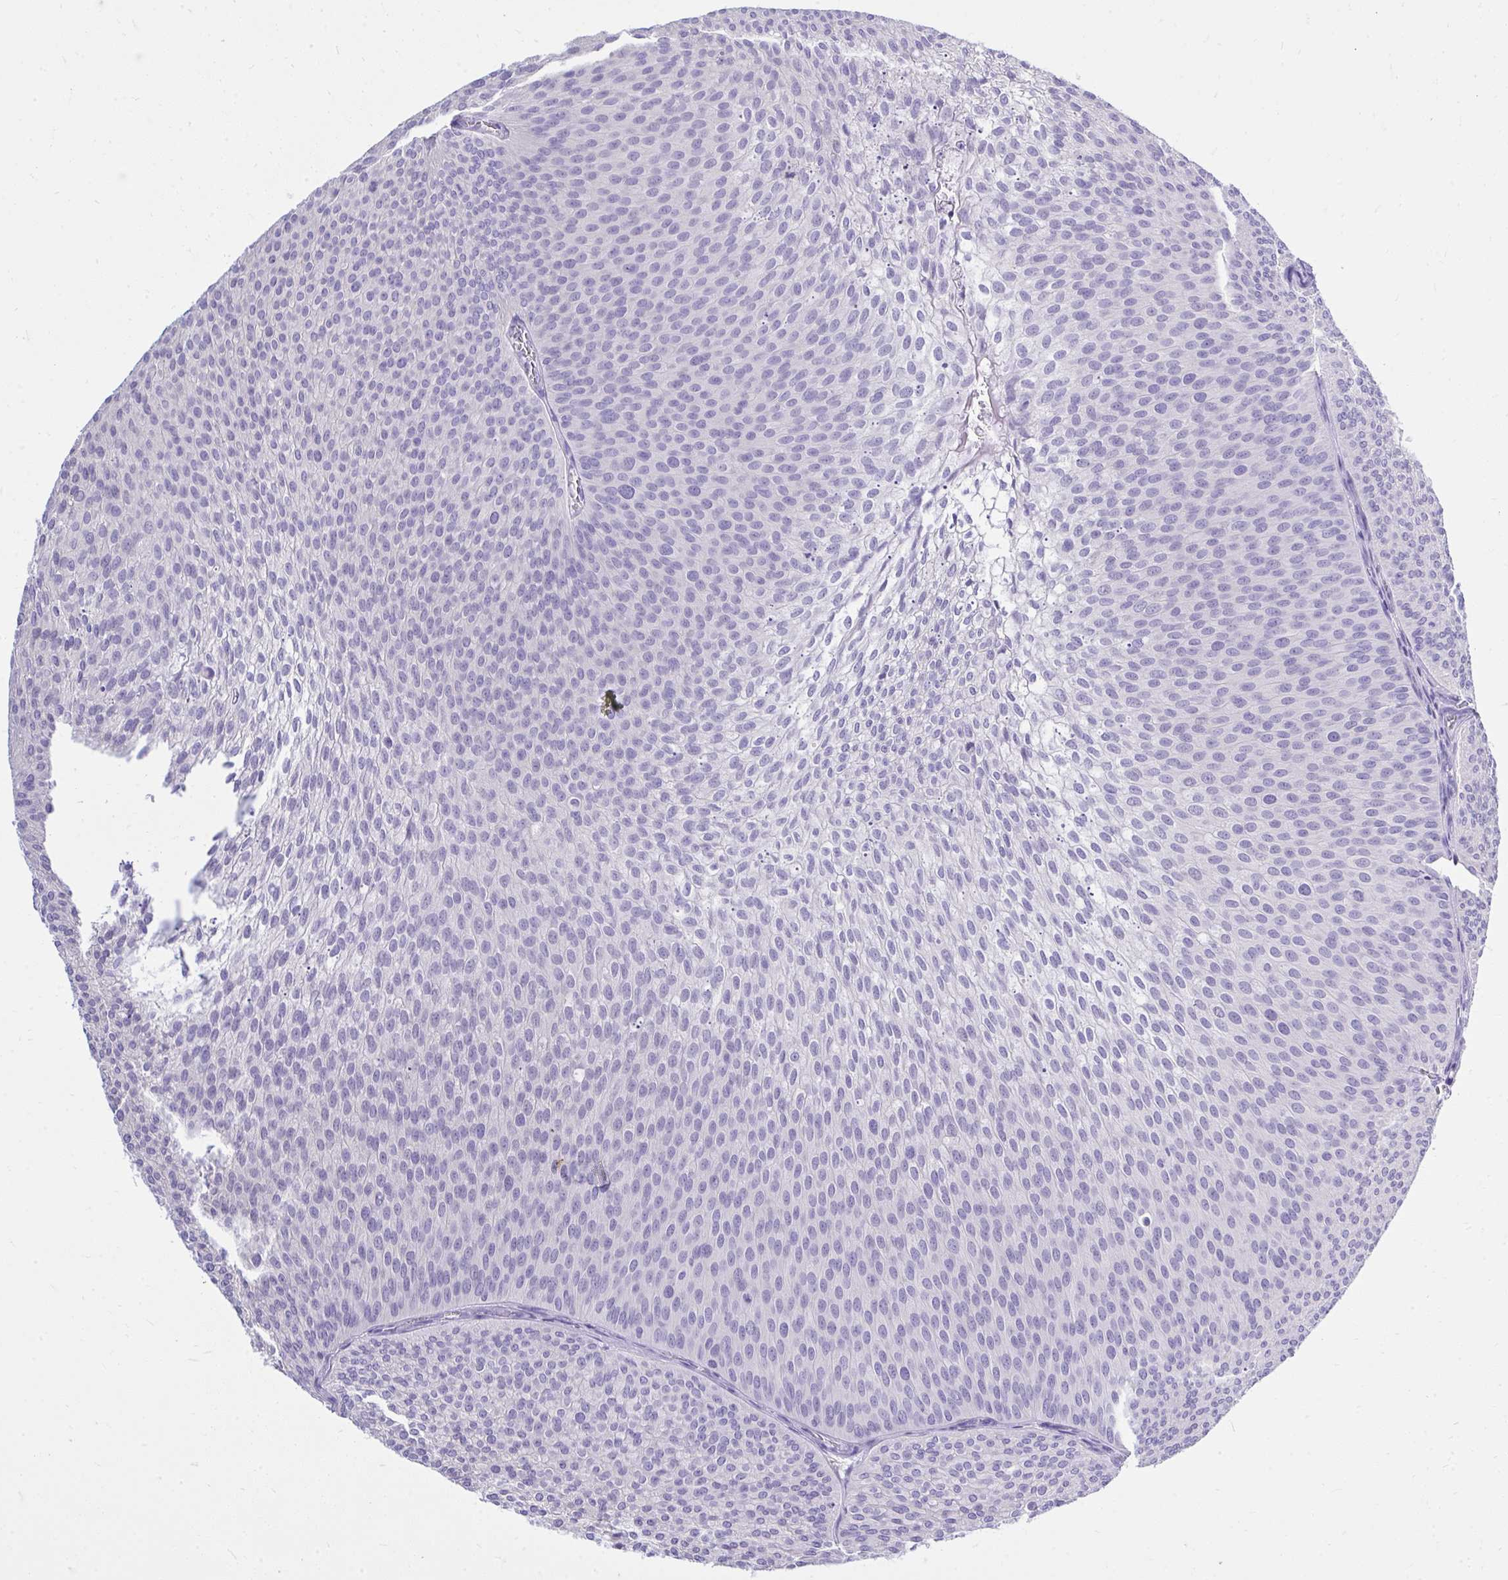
{"staining": {"intensity": "negative", "quantity": "none", "location": "none"}, "tissue": "urothelial cancer", "cell_type": "Tumor cells", "image_type": "cancer", "snomed": [{"axis": "morphology", "description": "Urothelial carcinoma, Low grade"}, {"axis": "topography", "description": "Urinary bladder"}], "caption": "The photomicrograph exhibits no staining of tumor cells in urothelial cancer.", "gene": "PSD", "patient": {"sex": "male", "age": 91}}